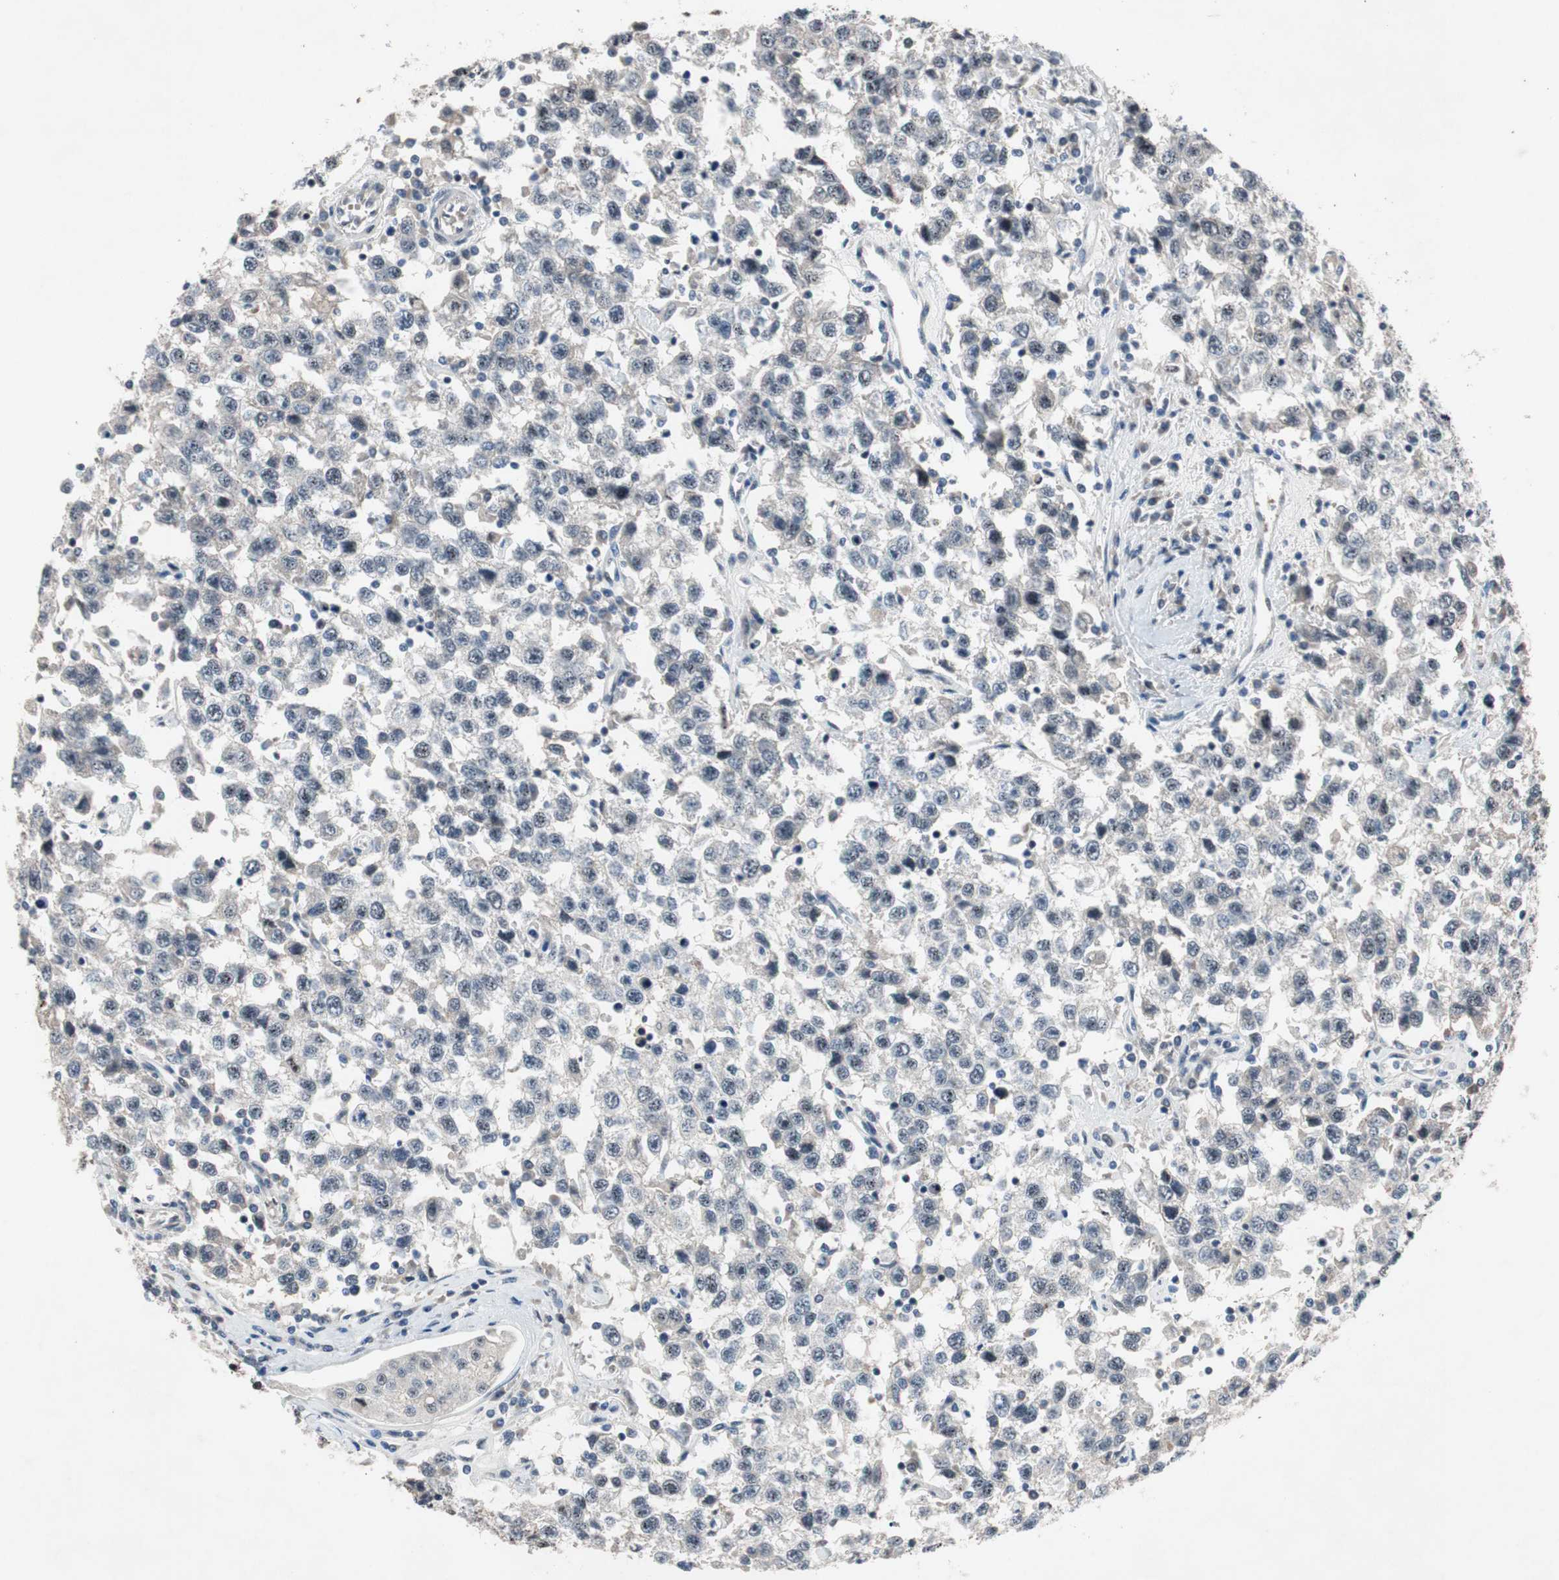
{"staining": {"intensity": "weak", "quantity": "<25%", "location": "nuclear"}, "tissue": "testis cancer", "cell_type": "Tumor cells", "image_type": "cancer", "snomed": [{"axis": "morphology", "description": "Seminoma, NOS"}, {"axis": "topography", "description": "Testis"}], "caption": "Photomicrograph shows no protein staining in tumor cells of testis cancer tissue.", "gene": "SOX7", "patient": {"sex": "male", "age": 41}}